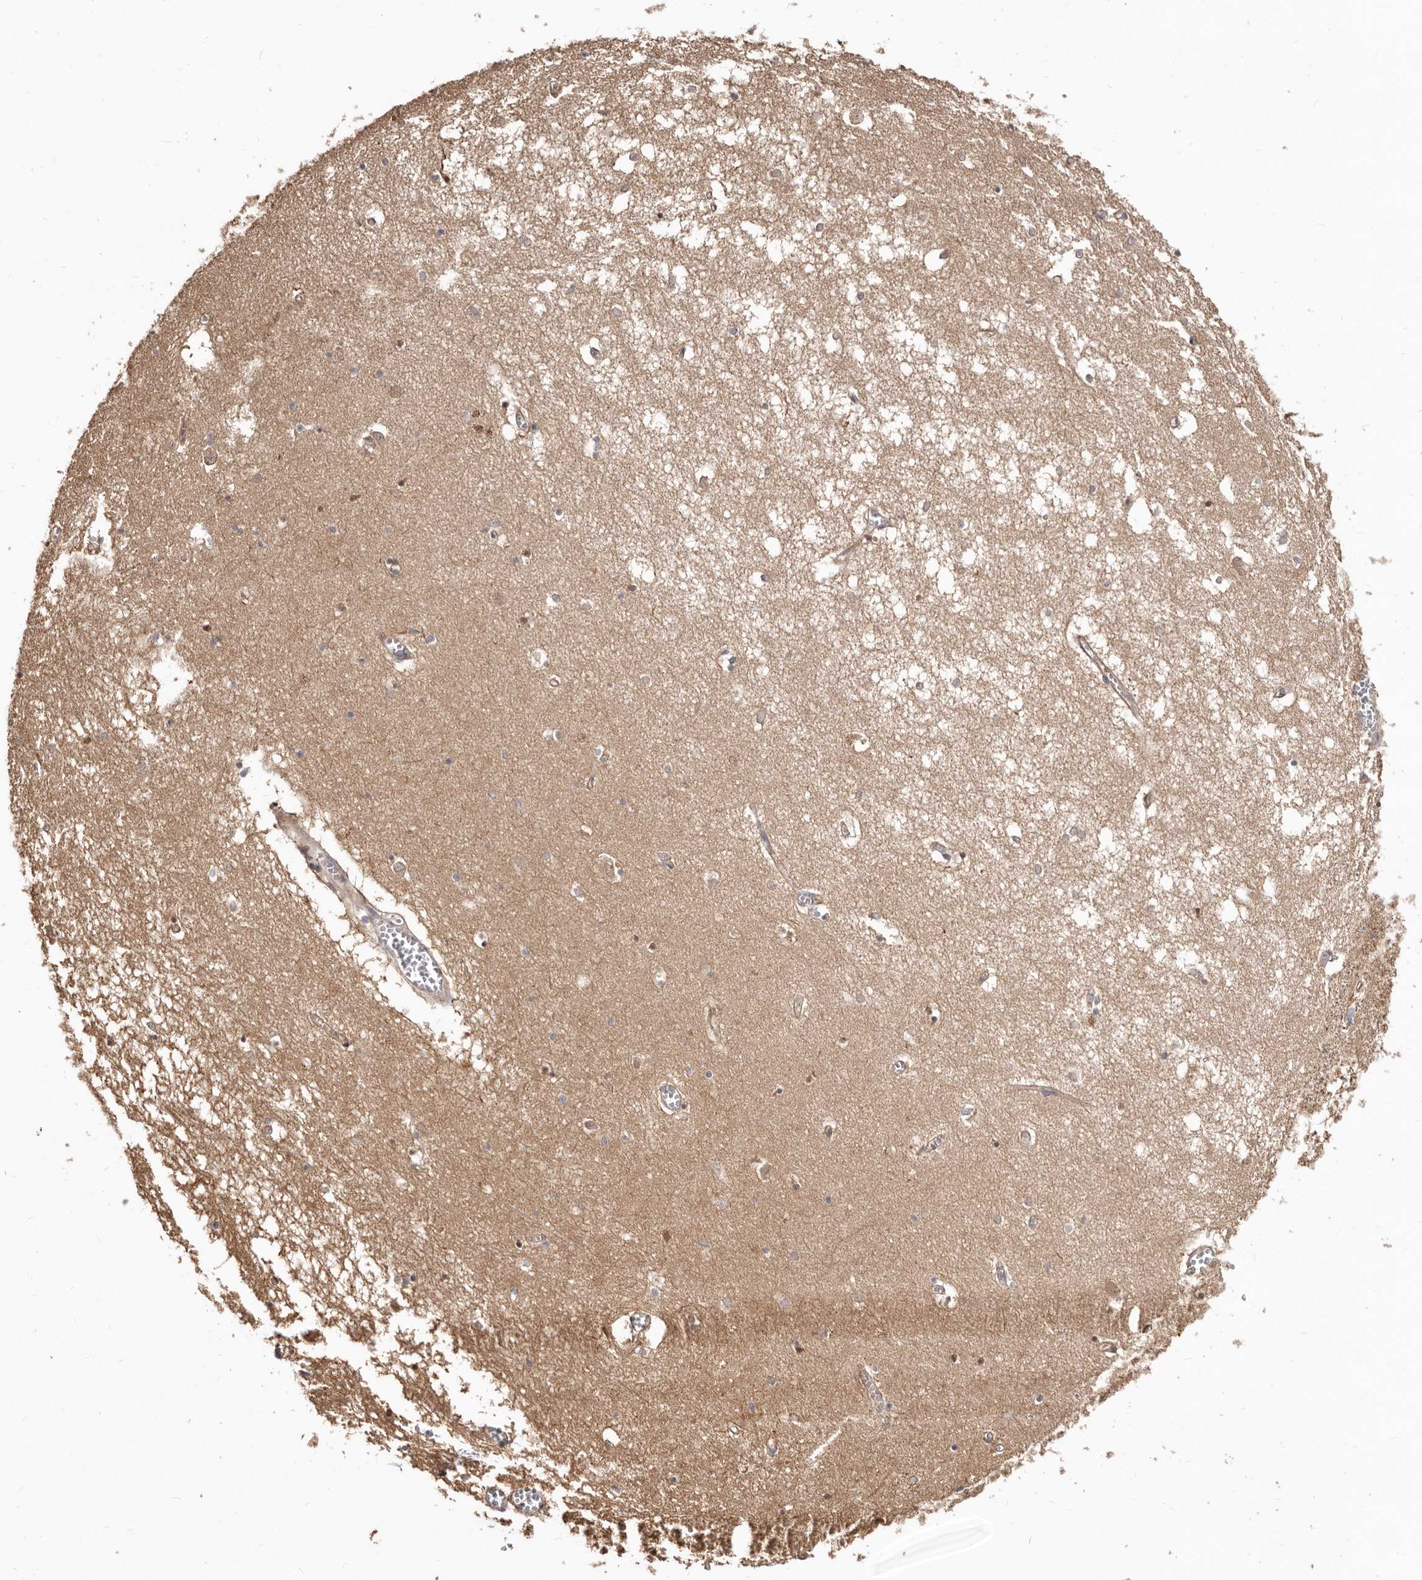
{"staining": {"intensity": "weak", "quantity": "25%-75%", "location": "cytoplasmic/membranous"}, "tissue": "hippocampus", "cell_type": "Glial cells", "image_type": "normal", "snomed": [{"axis": "morphology", "description": "Normal tissue, NOS"}, {"axis": "topography", "description": "Hippocampus"}], "caption": "Immunohistochemical staining of benign hippocampus reveals weak cytoplasmic/membranous protein positivity in about 25%-75% of glial cells.", "gene": "GPATCH4", "patient": {"sex": "male", "age": 70}}